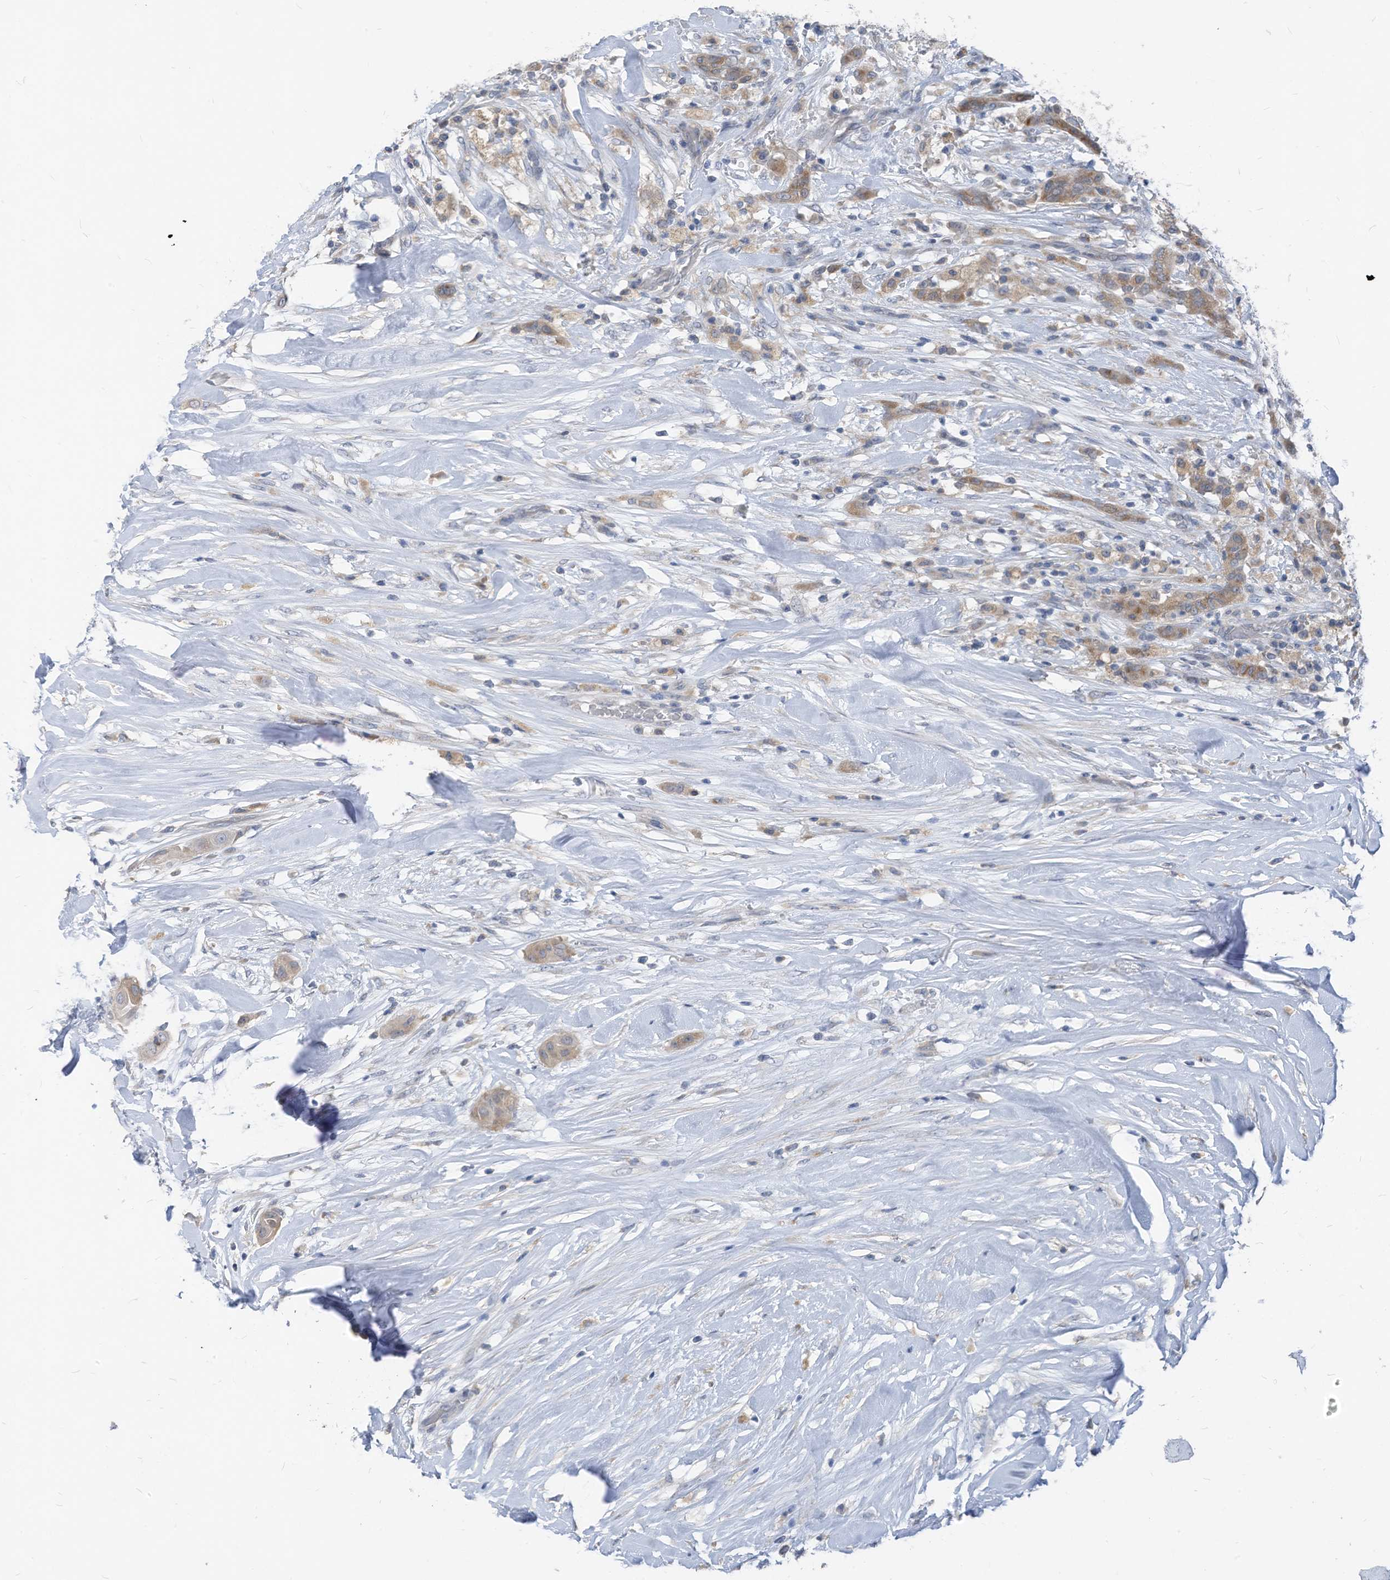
{"staining": {"intensity": "weak", "quantity": ">75%", "location": "cytoplasmic/membranous"}, "tissue": "thyroid cancer", "cell_type": "Tumor cells", "image_type": "cancer", "snomed": [{"axis": "morphology", "description": "Papillary adenocarcinoma, NOS"}, {"axis": "topography", "description": "Thyroid gland"}], "caption": "A high-resolution histopathology image shows IHC staining of papillary adenocarcinoma (thyroid), which demonstrates weak cytoplasmic/membranous staining in about >75% of tumor cells.", "gene": "LDAH", "patient": {"sex": "female", "age": 59}}